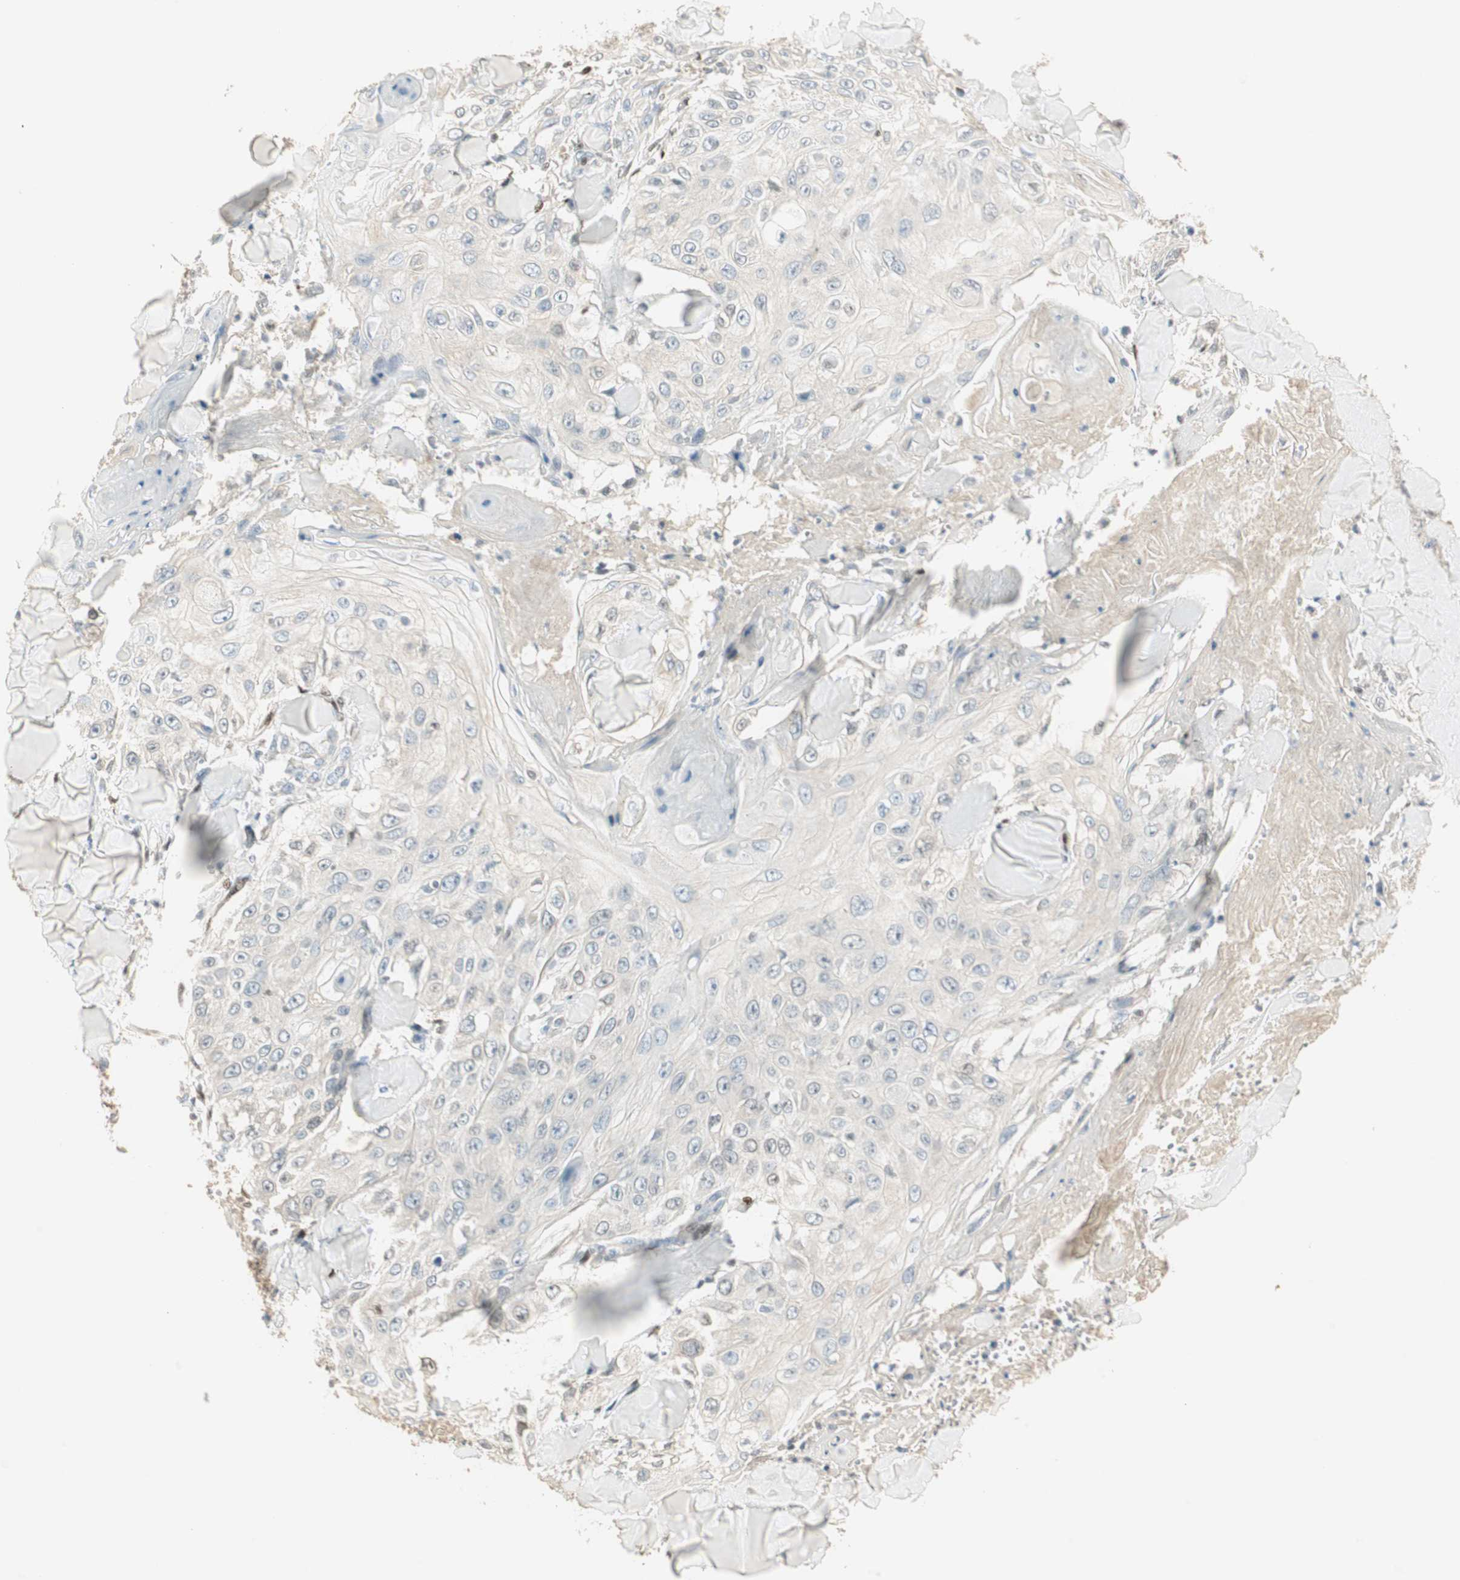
{"staining": {"intensity": "negative", "quantity": "none", "location": "none"}, "tissue": "skin cancer", "cell_type": "Tumor cells", "image_type": "cancer", "snomed": [{"axis": "morphology", "description": "Squamous cell carcinoma, NOS"}, {"axis": "topography", "description": "Skin"}], "caption": "Tumor cells are negative for protein expression in human skin squamous cell carcinoma.", "gene": "RUNX2", "patient": {"sex": "male", "age": 86}}